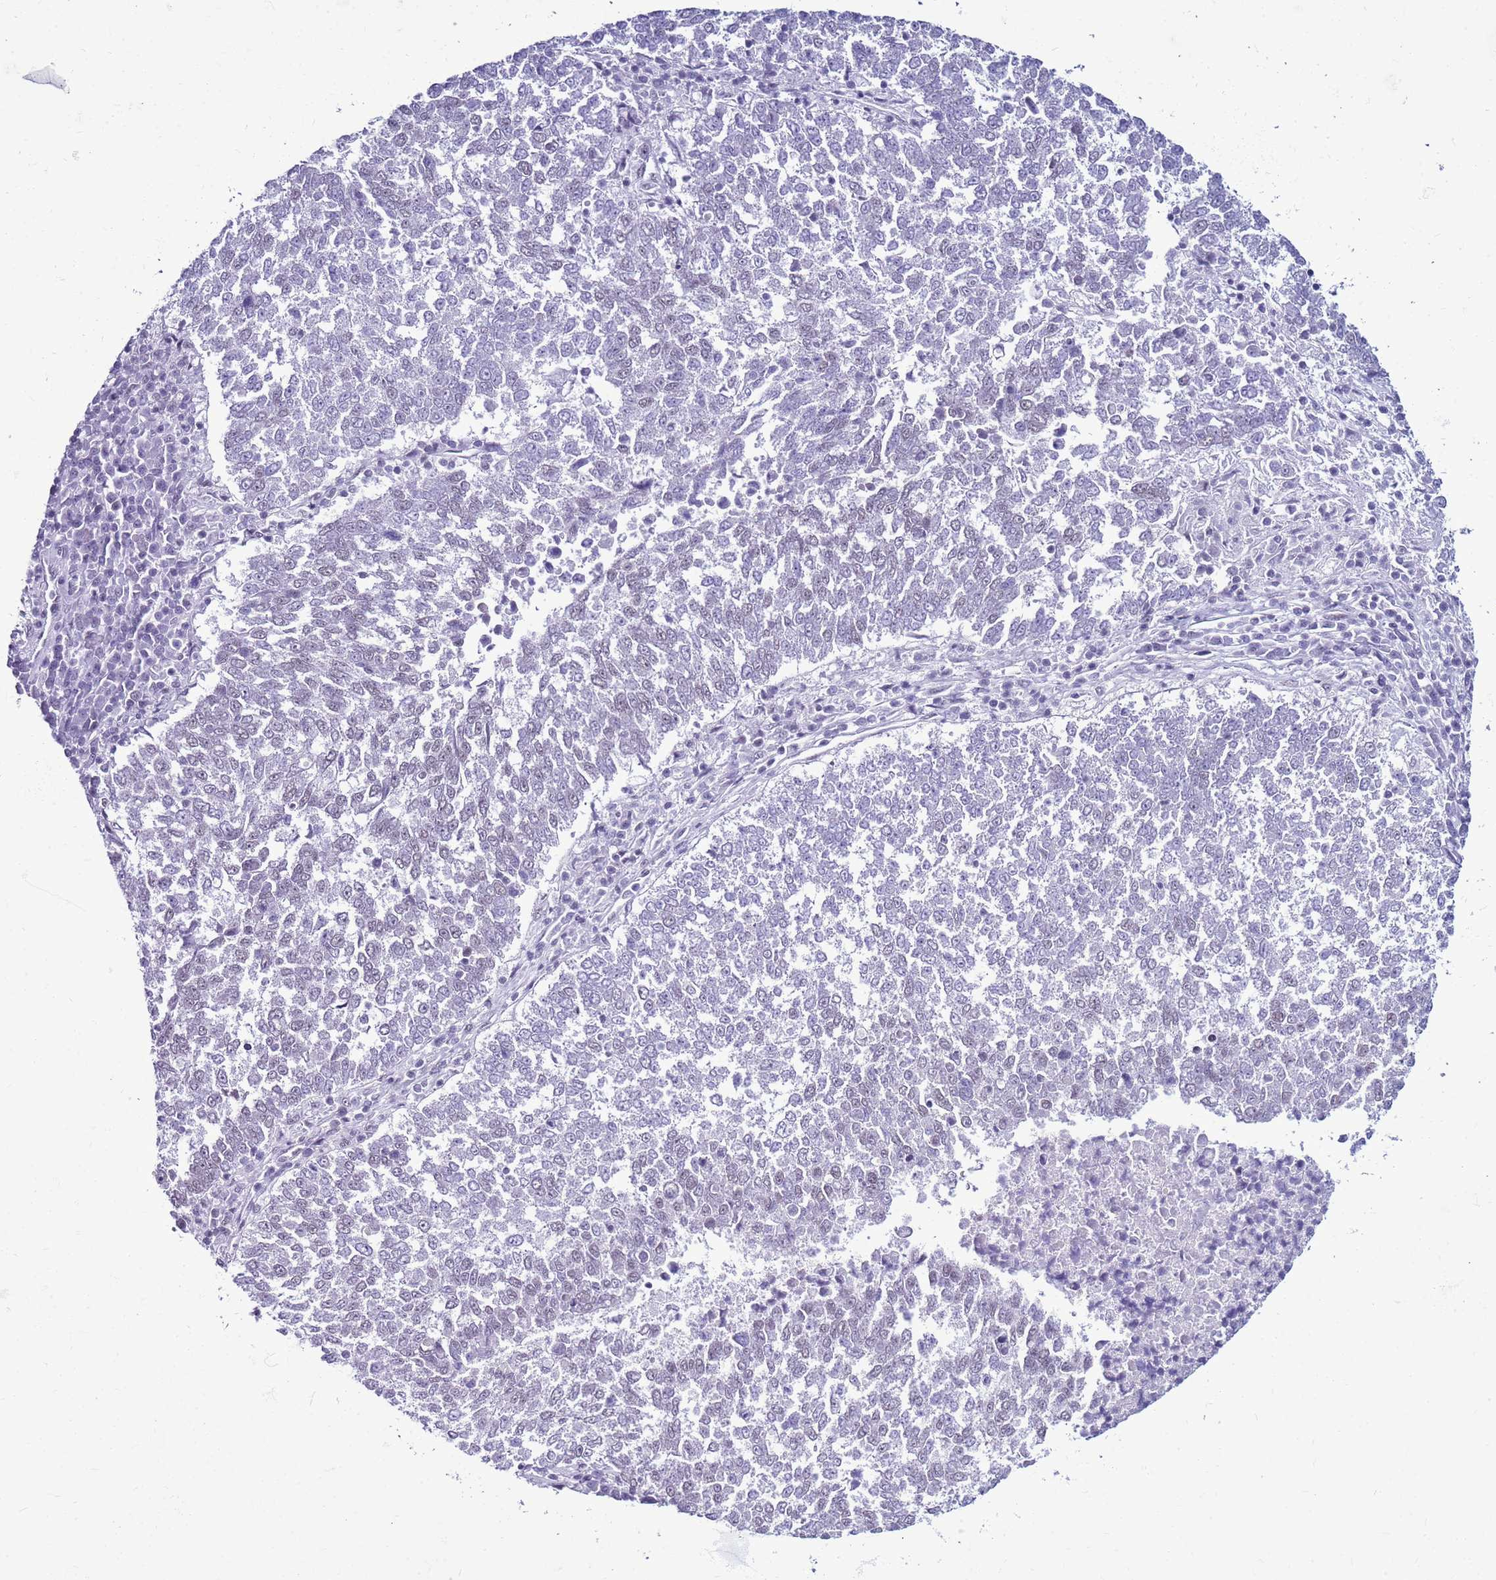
{"staining": {"intensity": "negative", "quantity": "none", "location": "none"}, "tissue": "lung cancer", "cell_type": "Tumor cells", "image_type": "cancer", "snomed": [{"axis": "morphology", "description": "Squamous cell carcinoma, NOS"}, {"axis": "topography", "description": "Lung"}], "caption": "High power microscopy histopathology image of an immunohistochemistry (IHC) image of lung cancer (squamous cell carcinoma), revealing no significant staining in tumor cells.", "gene": "DHX15", "patient": {"sex": "male", "age": 73}}